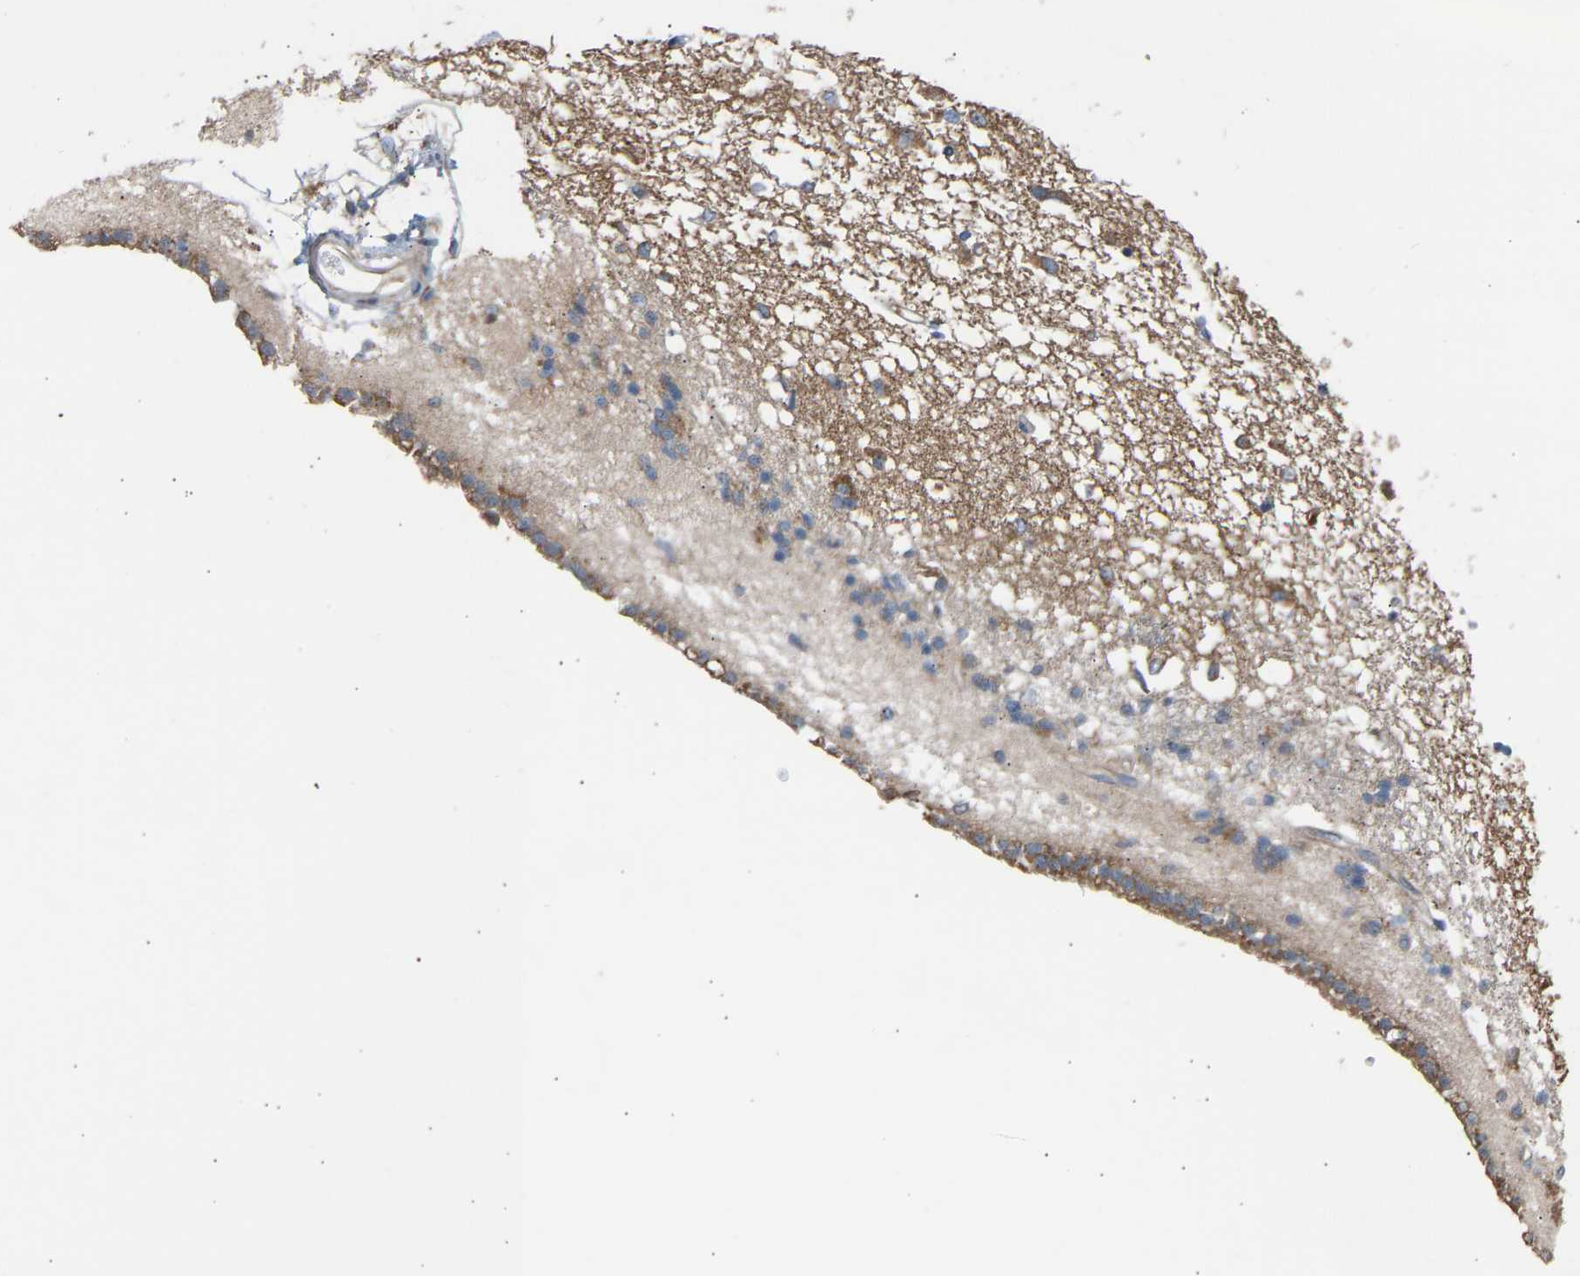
{"staining": {"intensity": "moderate", "quantity": "25%-75%", "location": "cytoplasmic/membranous"}, "tissue": "caudate", "cell_type": "Glial cells", "image_type": "normal", "snomed": [{"axis": "morphology", "description": "Normal tissue, NOS"}, {"axis": "topography", "description": "Lateral ventricle wall"}], "caption": "Immunohistochemical staining of normal human caudate shows medium levels of moderate cytoplasmic/membranous staining in about 25%-75% of glial cells.", "gene": "GCN1", "patient": {"sex": "male", "age": 45}}